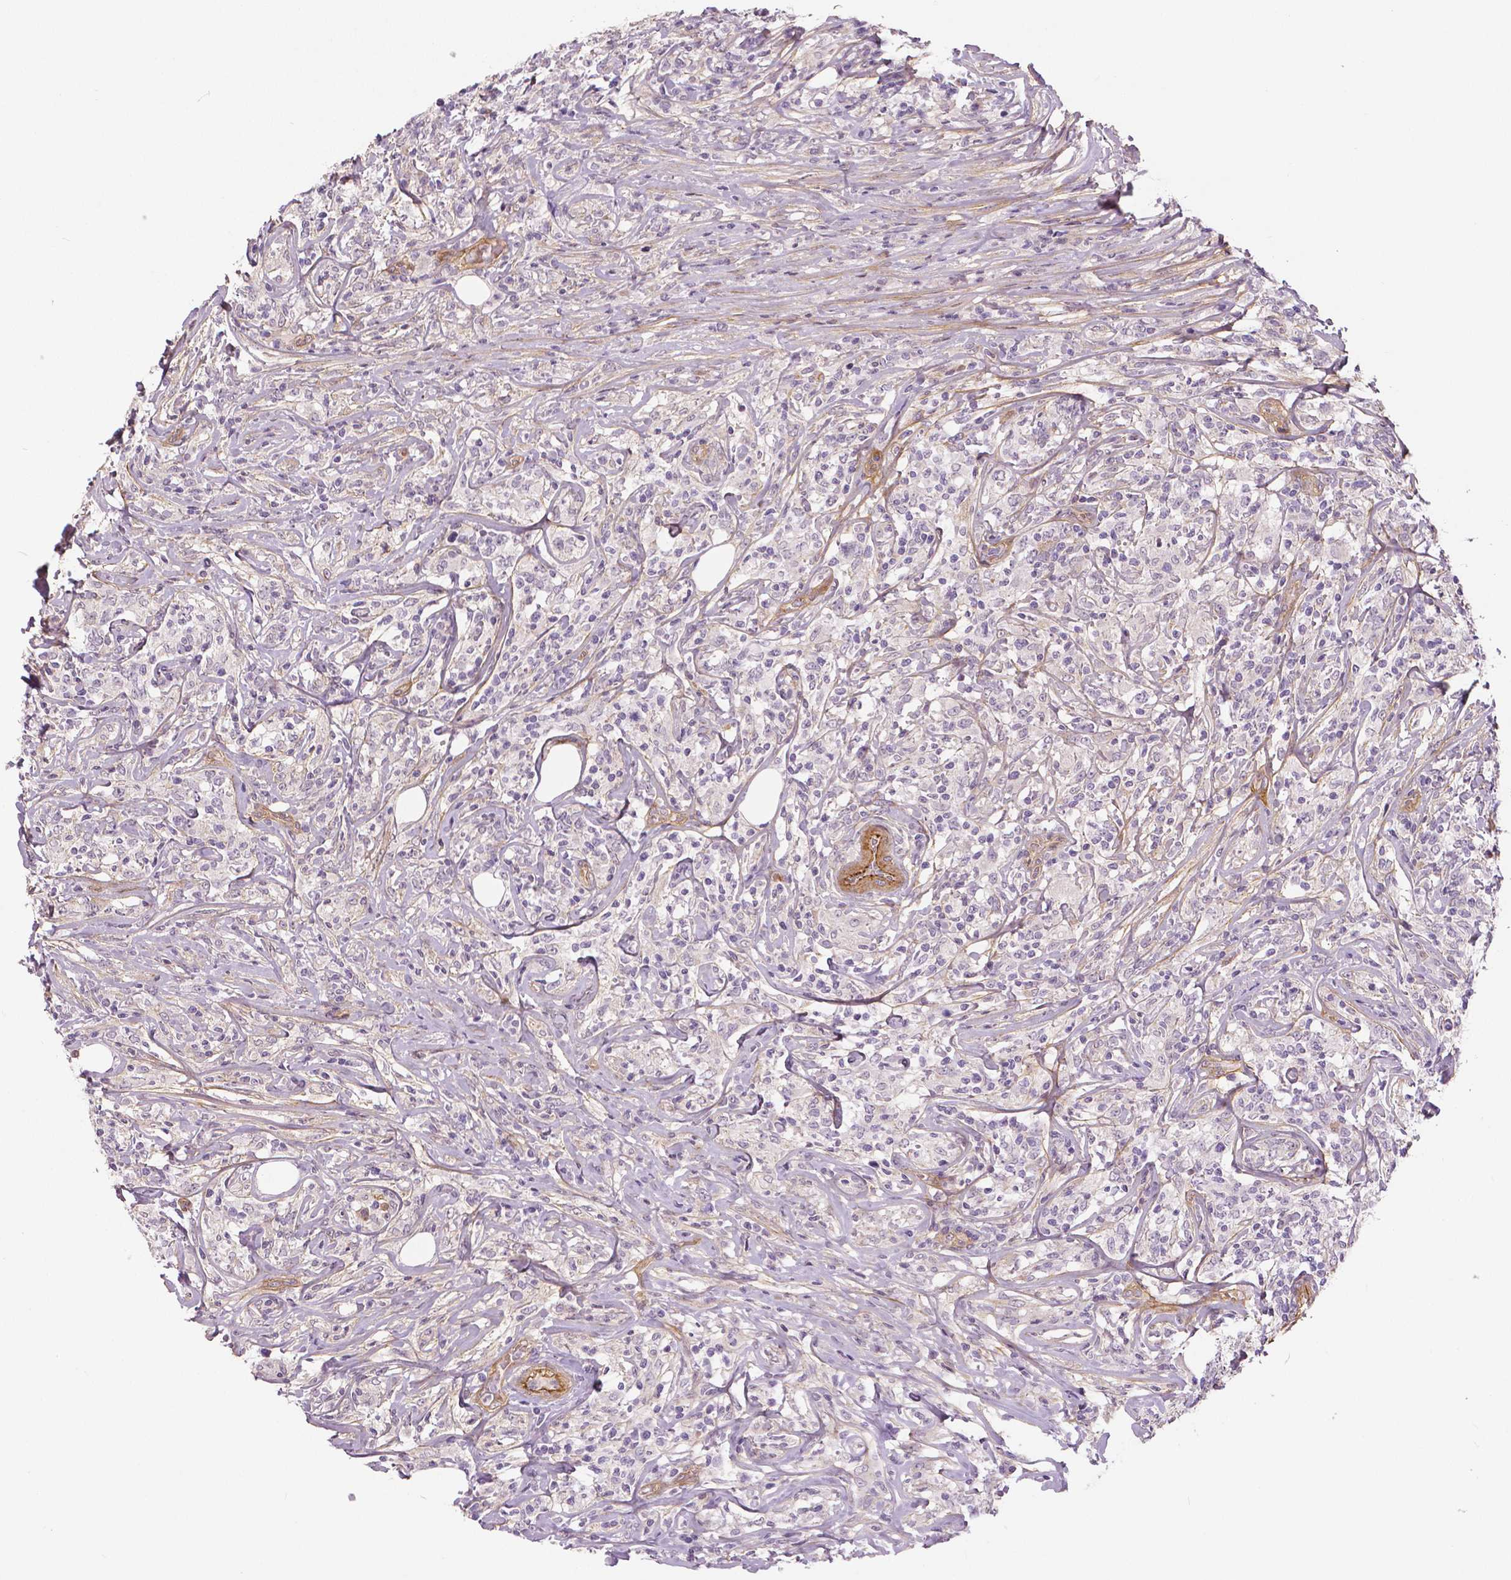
{"staining": {"intensity": "negative", "quantity": "none", "location": "none"}, "tissue": "lymphoma", "cell_type": "Tumor cells", "image_type": "cancer", "snomed": [{"axis": "morphology", "description": "Malignant lymphoma, non-Hodgkin's type, High grade"}, {"axis": "topography", "description": "Lymph node"}], "caption": "Immunohistochemical staining of lymphoma displays no significant positivity in tumor cells.", "gene": "FLT1", "patient": {"sex": "female", "age": 84}}